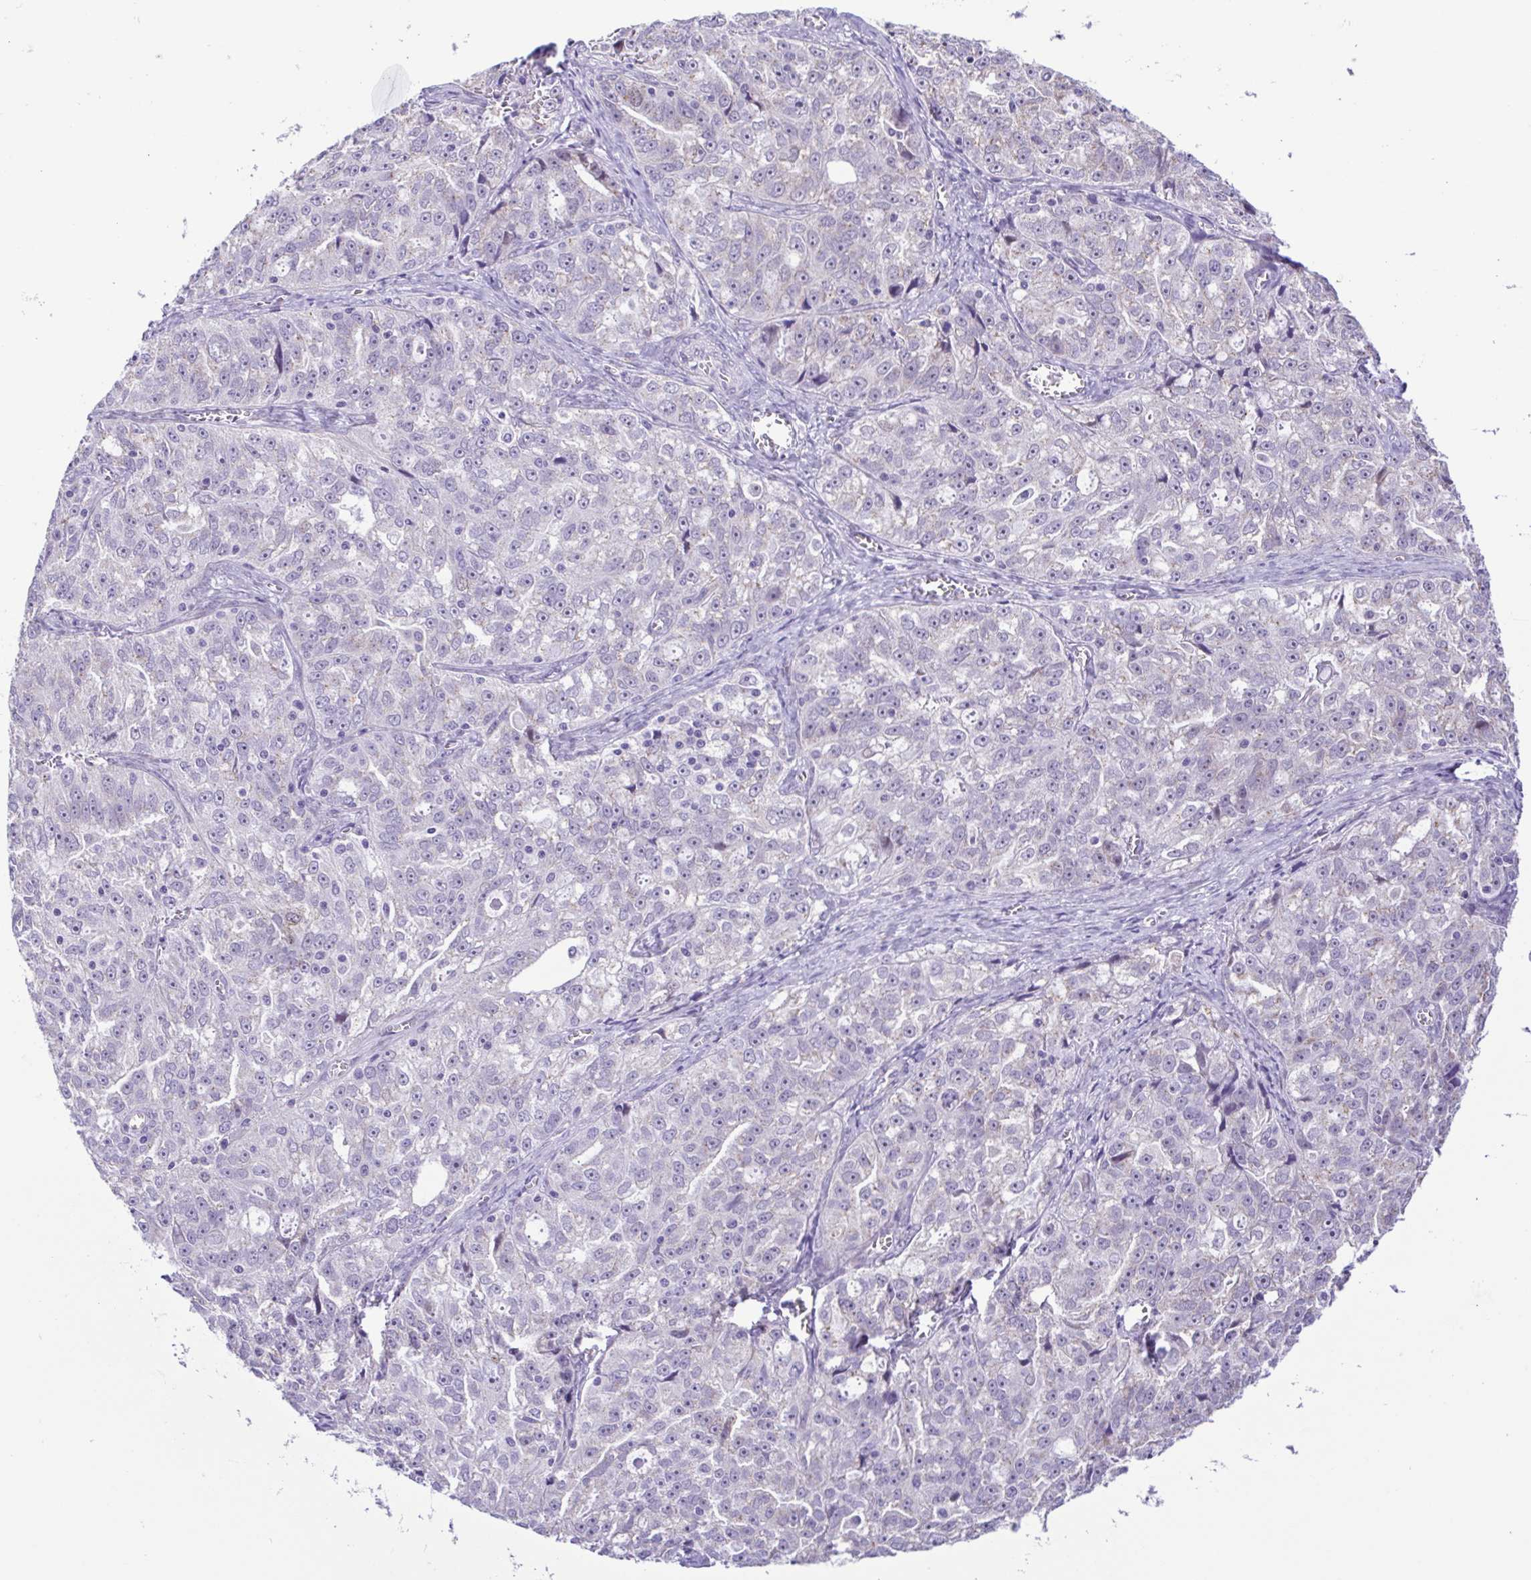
{"staining": {"intensity": "negative", "quantity": "none", "location": "none"}, "tissue": "ovarian cancer", "cell_type": "Tumor cells", "image_type": "cancer", "snomed": [{"axis": "morphology", "description": "Cystadenocarcinoma, serous, NOS"}, {"axis": "topography", "description": "Ovary"}], "caption": "Image shows no protein expression in tumor cells of serous cystadenocarcinoma (ovarian) tissue. (DAB immunohistochemistry, high magnification).", "gene": "TGM3", "patient": {"sex": "female", "age": 51}}